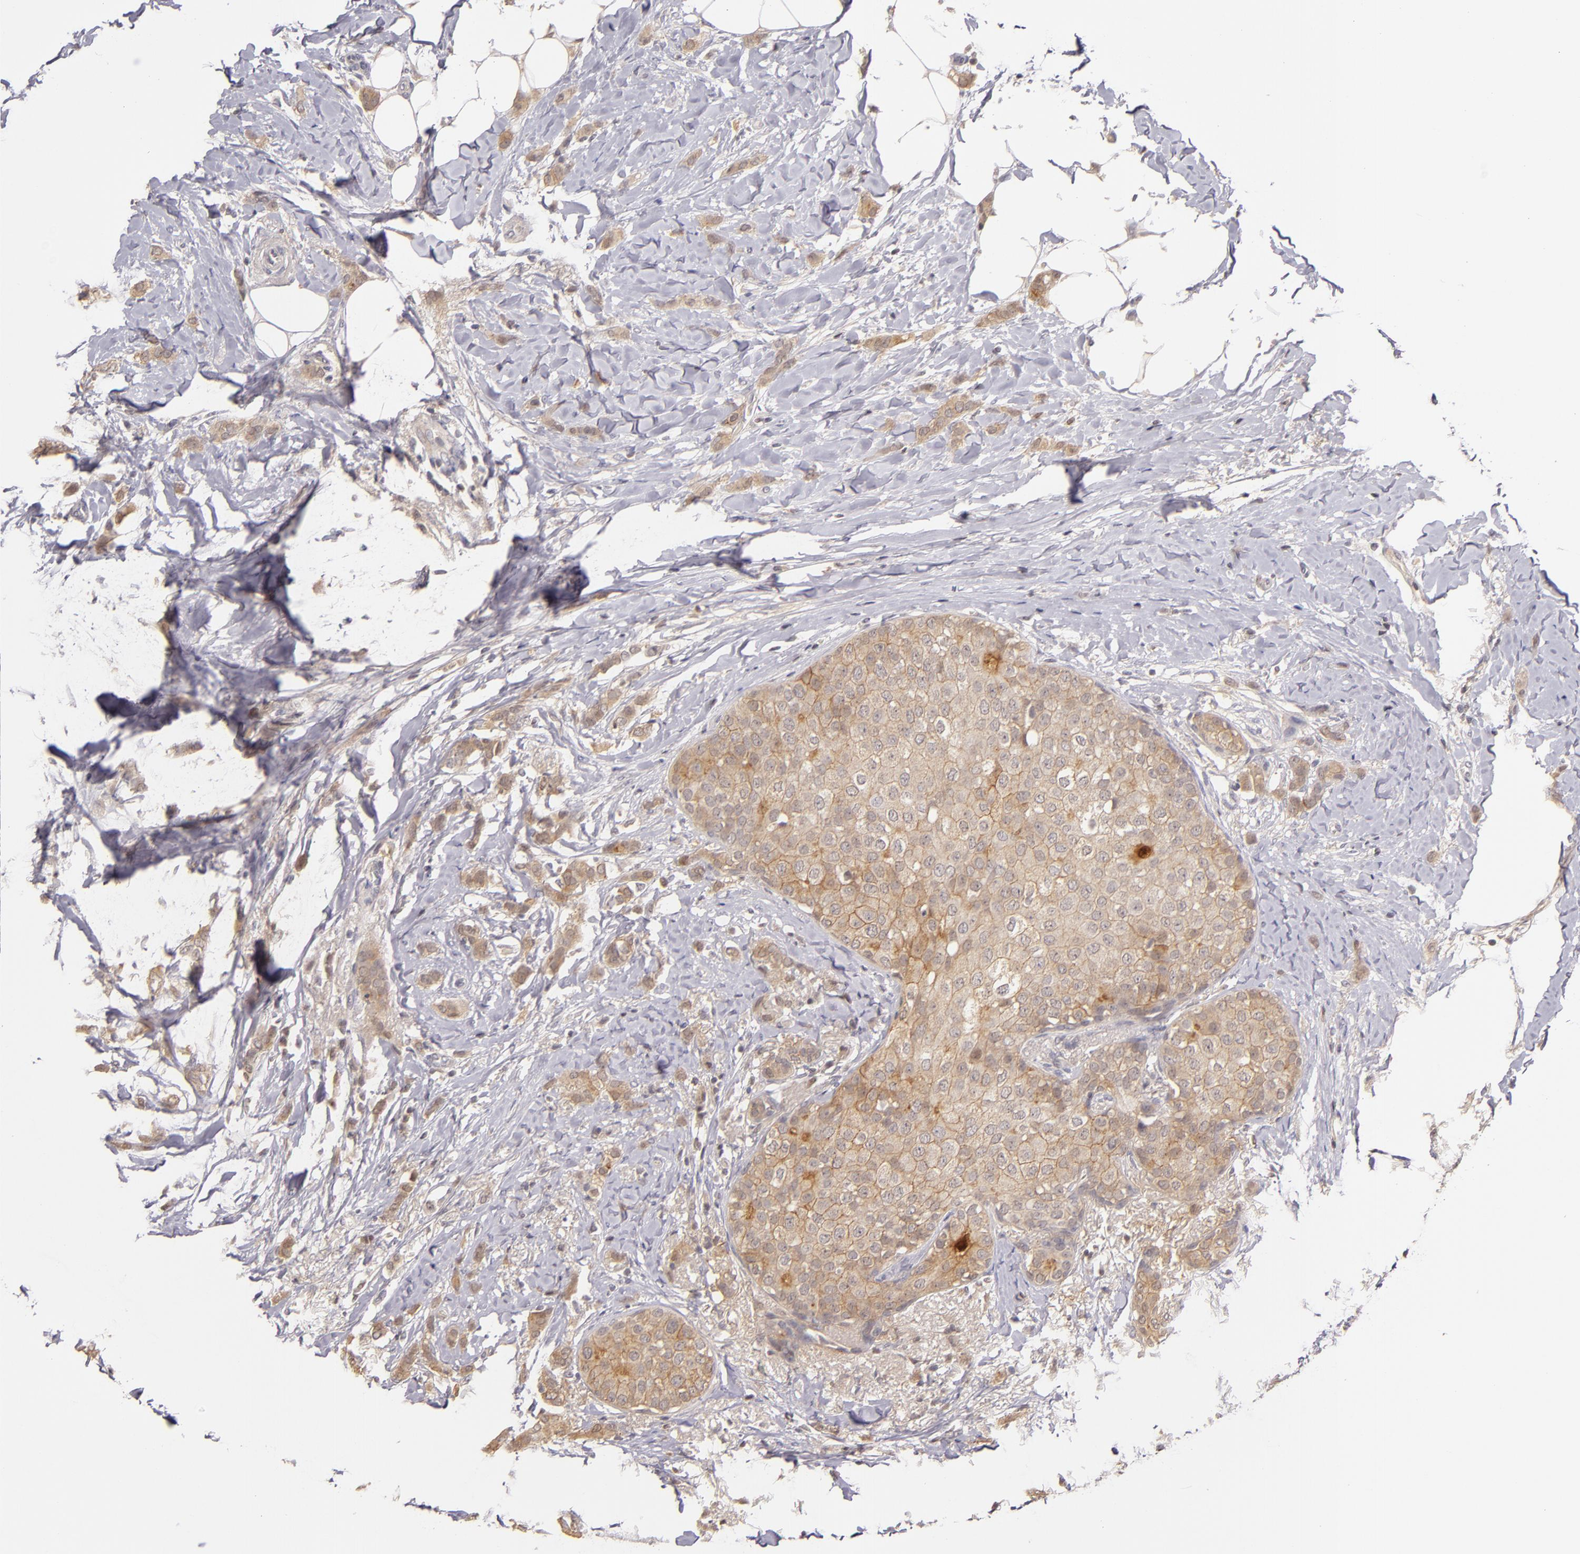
{"staining": {"intensity": "moderate", "quantity": ">75%", "location": "cytoplasmic/membranous"}, "tissue": "breast cancer", "cell_type": "Tumor cells", "image_type": "cancer", "snomed": [{"axis": "morphology", "description": "Lobular carcinoma"}, {"axis": "topography", "description": "Breast"}], "caption": "Protein expression by immunohistochemistry exhibits moderate cytoplasmic/membranous expression in approximately >75% of tumor cells in breast cancer. The staining was performed using DAB (3,3'-diaminobenzidine) to visualize the protein expression in brown, while the nuclei were stained in blue with hematoxylin (Magnification: 20x).", "gene": "LRG1", "patient": {"sex": "female", "age": 55}}